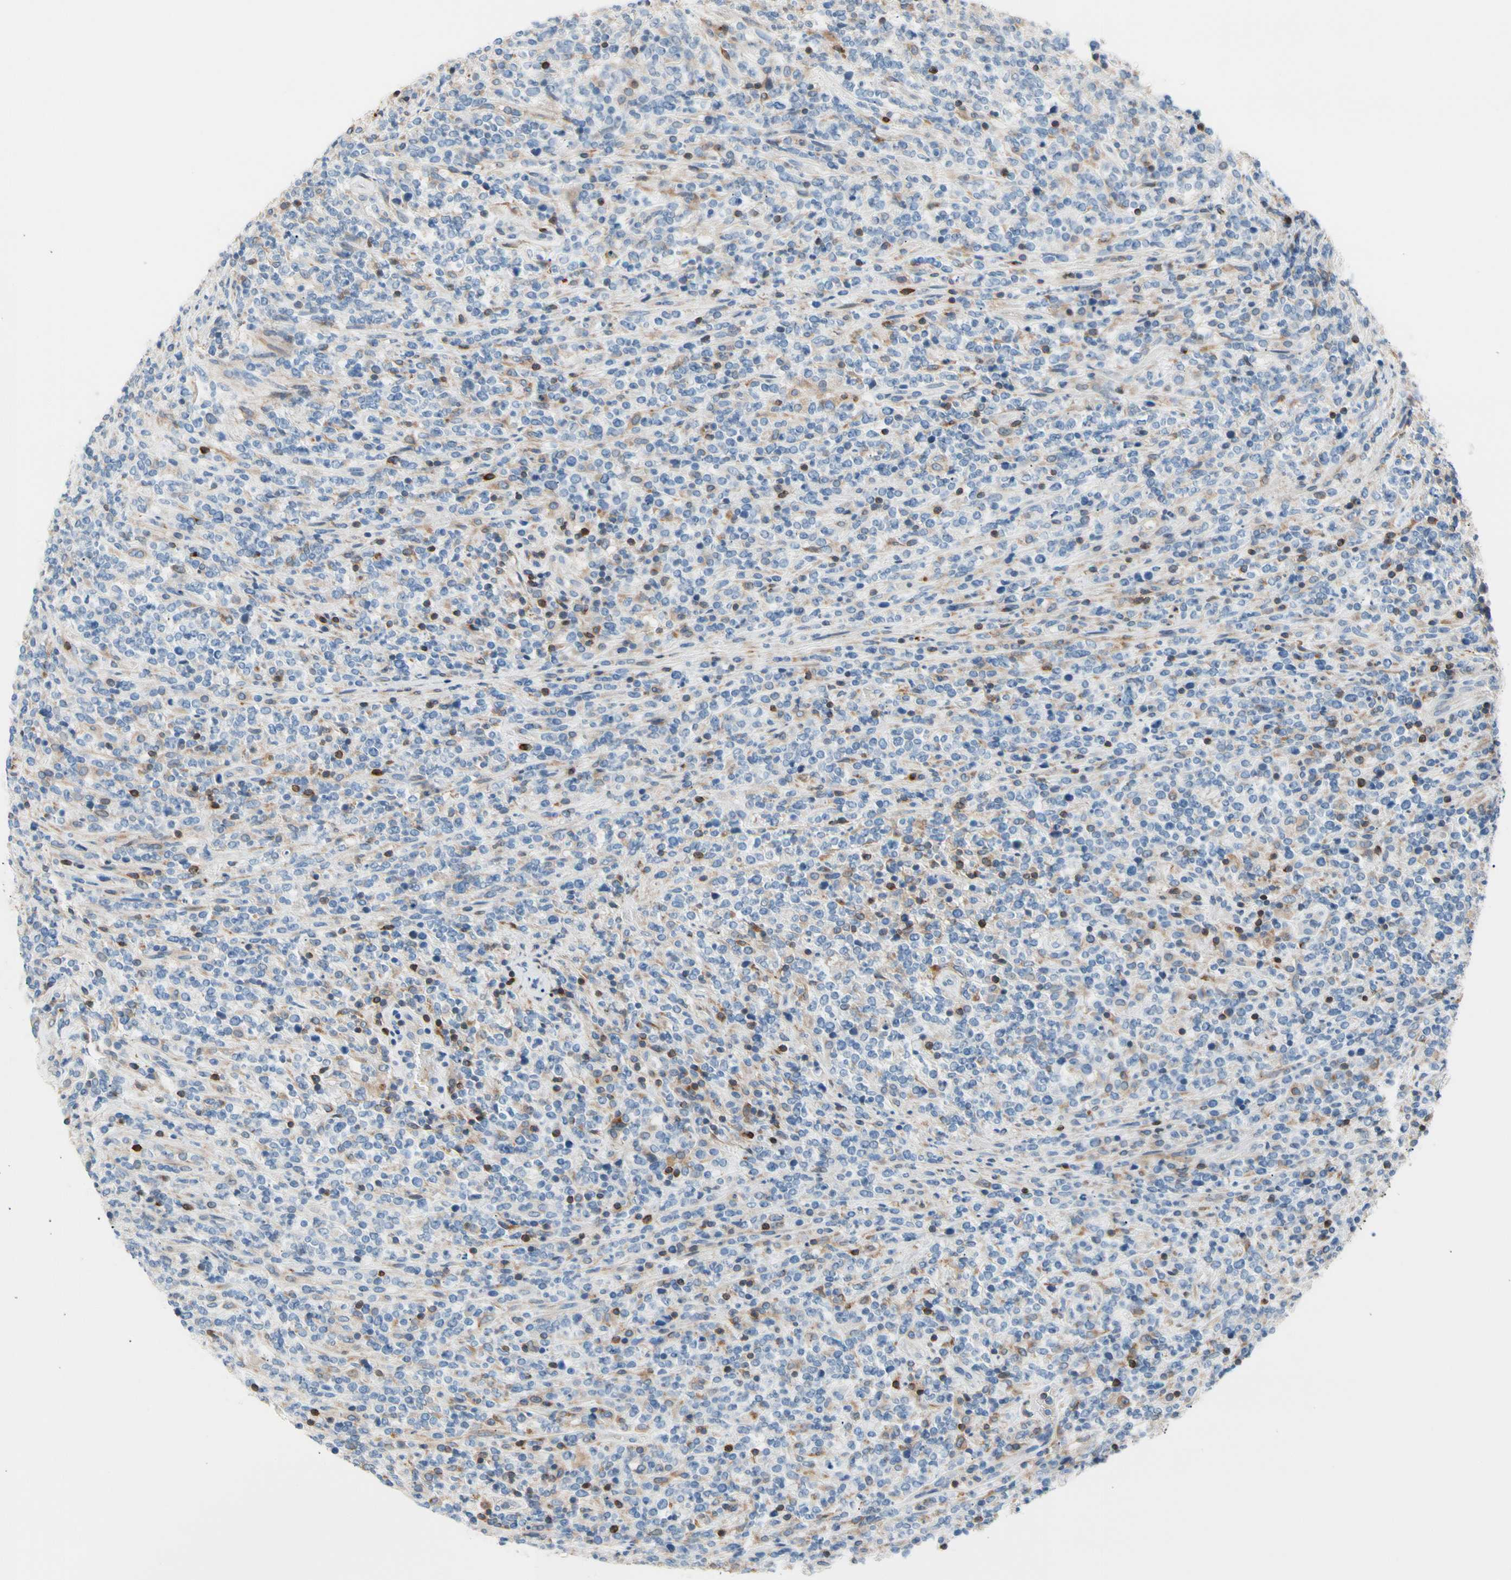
{"staining": {"intensity": "weak", "quantity": "<25%", "location": "cytoplasmic/membranous"}, "tissue": "lymphoma", "cell_type": "Tumor cells", "image_type": "cancer", "snomed": [{"axis": "morphology", "description": "Malignant lymphoma, non-Hodgkin's type, High grade"}, {"axis": "topography", "description": "Soft tissue"}], "caption": "Tumor cells show no significant protein expression in lymphoma.", "gene": "MAP3K3", "patient": {"sex": "male", "age": 18}}